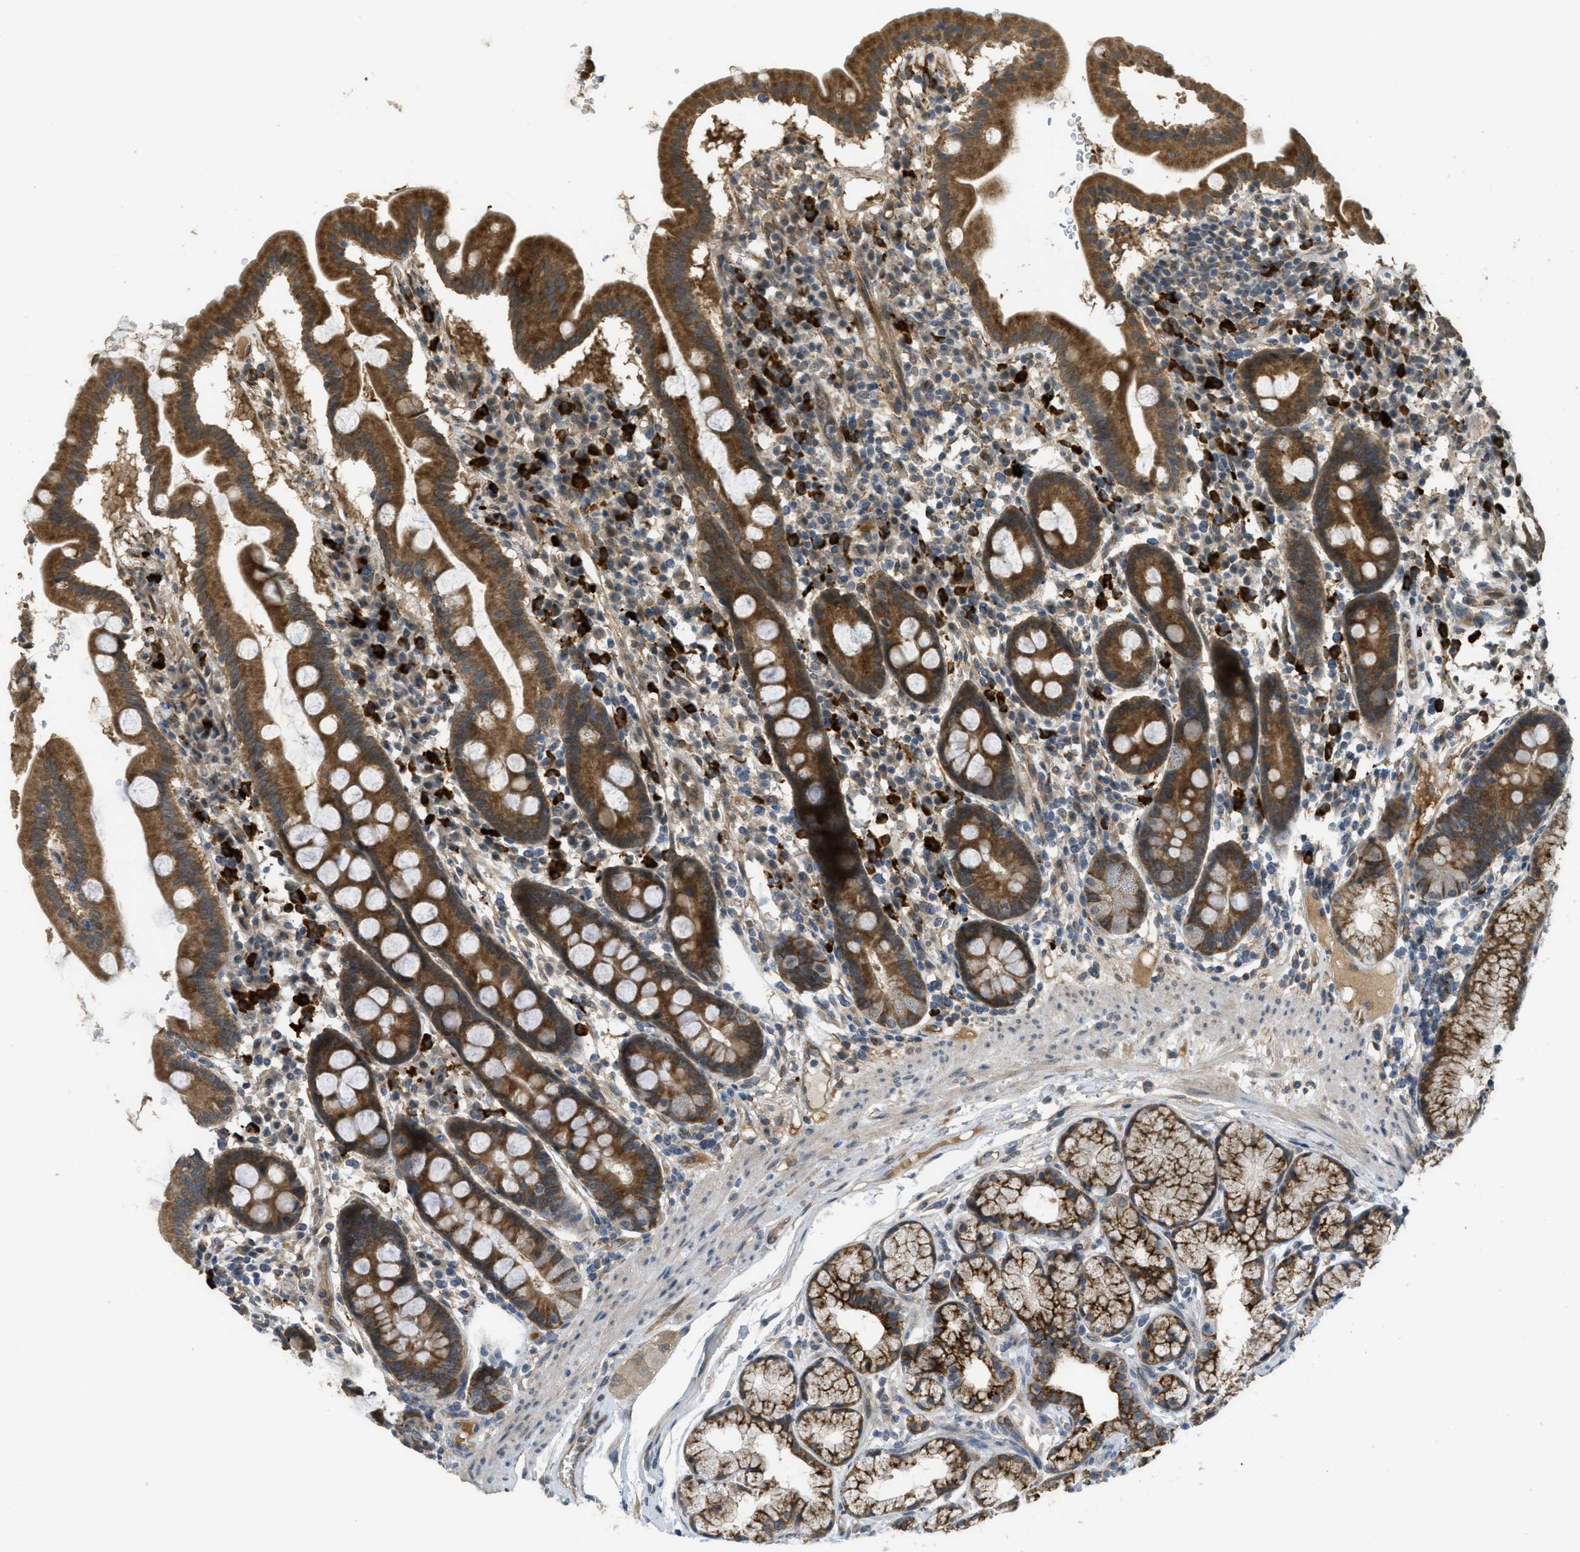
{"staining": {"intensity": "moderate", "quantity": ">75%", "location": "cytoplasmic/membranous"}, "tissue": "duodenum", "cell_type": "Glandular cells", "image_type": "normal", "snomed": [{"axis": "morphology", "description": "Normal tissue, NOS"}, {"axis": "topography", "description": "Duodenum"}], "caption": "Brown immunohistochemical staining in normal human duodenum demonstrates moderate cytoplasmic/membranous positivity in about >75% of glandular cells. The protein is shown in brown color, while the nuclei are stained blue.", "gene": "IGF2BP2", "patient": {"sex": "male", "age": 50}}